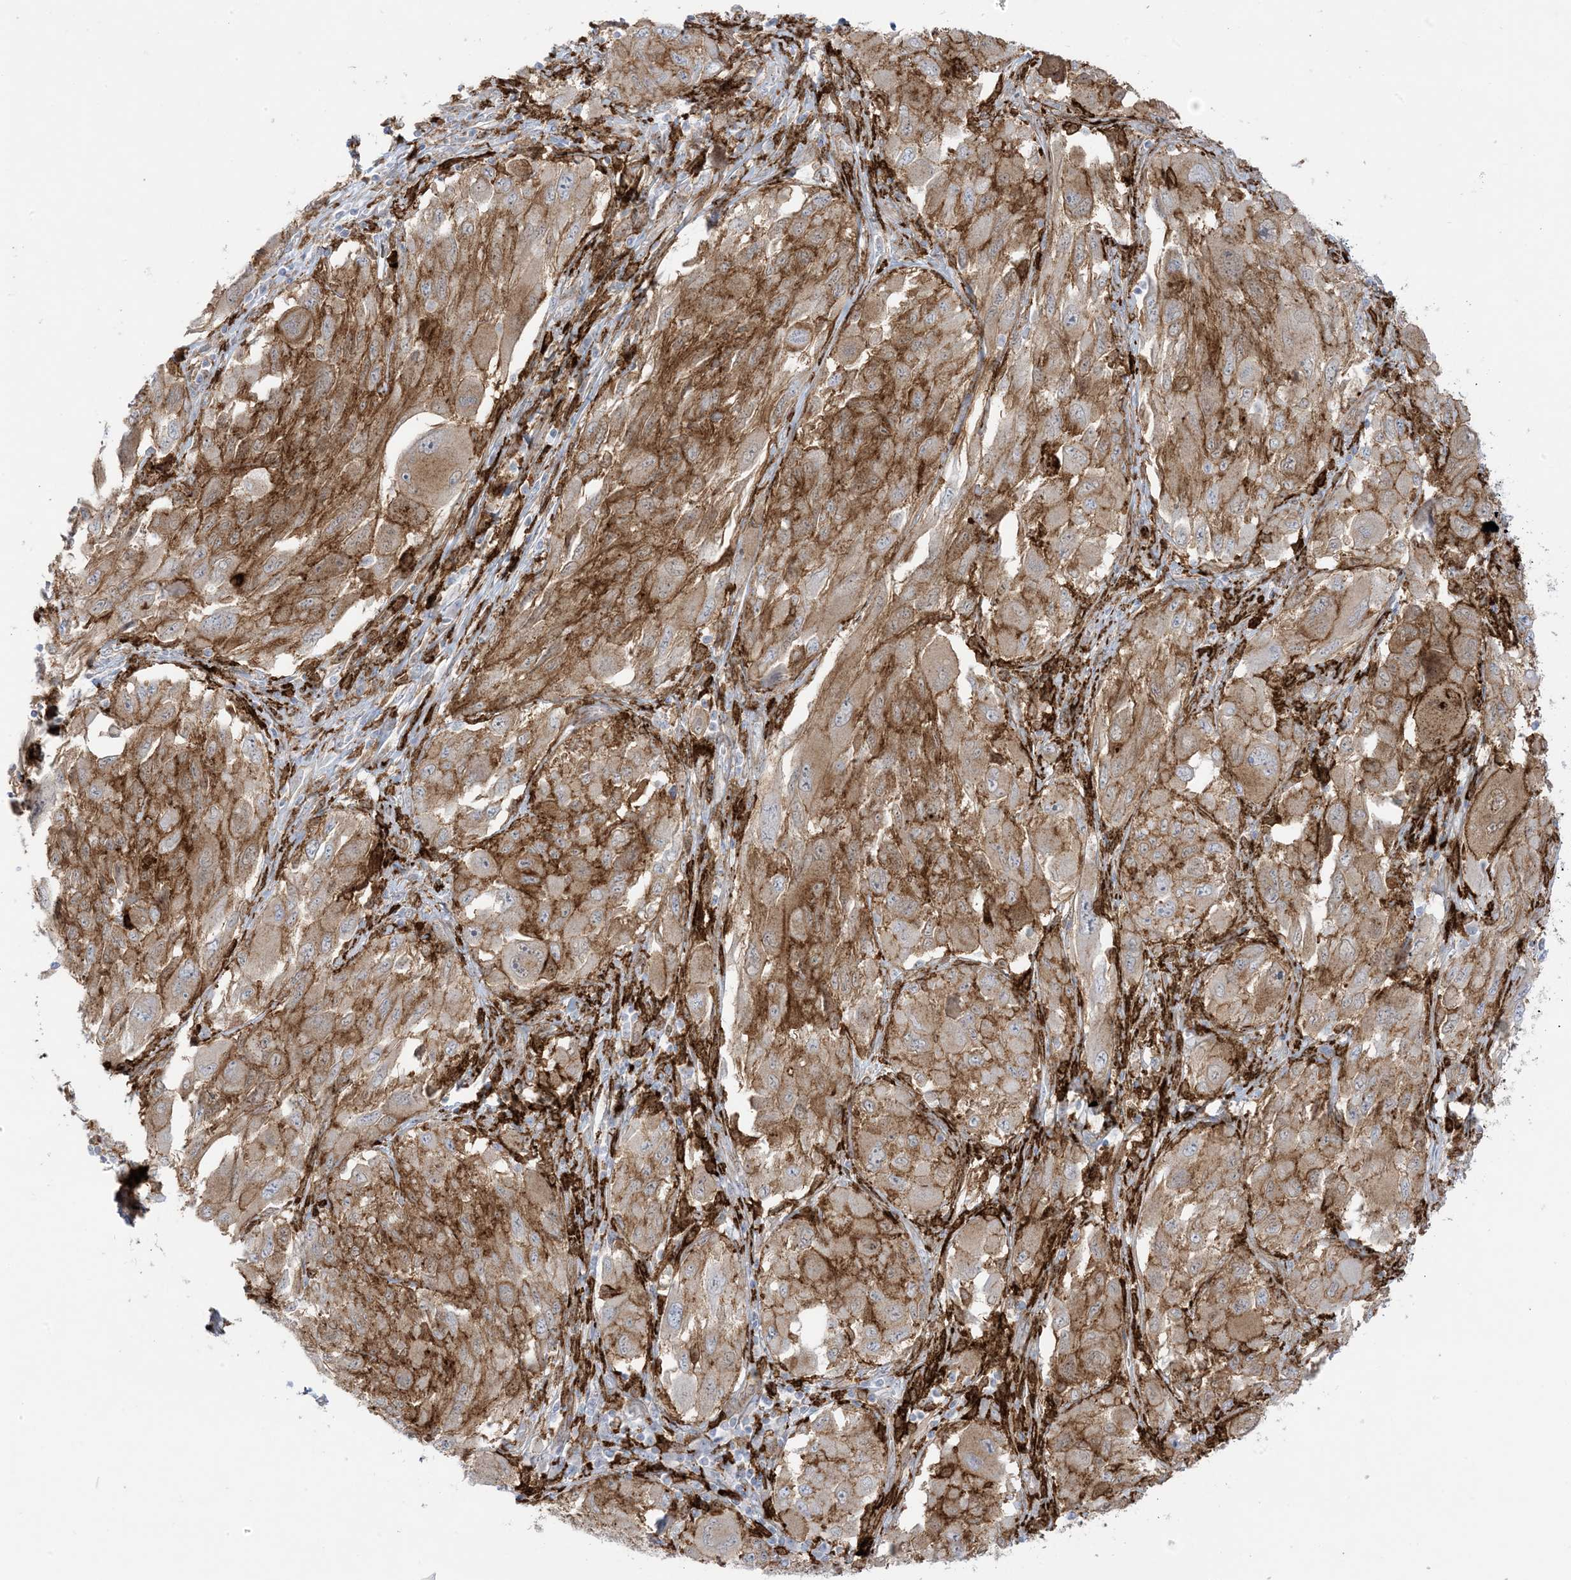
{"staining": {"intensity": "moderate", "quantity": ">75%", "location": "cytoplasmic/membranous"}, "tissue": "melanoma", "cell_type": "Tumor cells", "image_type": "cancer", "snomed": [{"axis": "morphology", "description": "Malignant melanoma, NOS"}, {"axis": "topography", "description": "Skin"}], "caption": "This is a histology image of immunohistochemistry staining of malignant melanoma, which shows moderate positivity in the cytoplasmic/membranous of tumor cells.", "gene": "ICMT", "patient": {"sex": "female", "age": 91}}